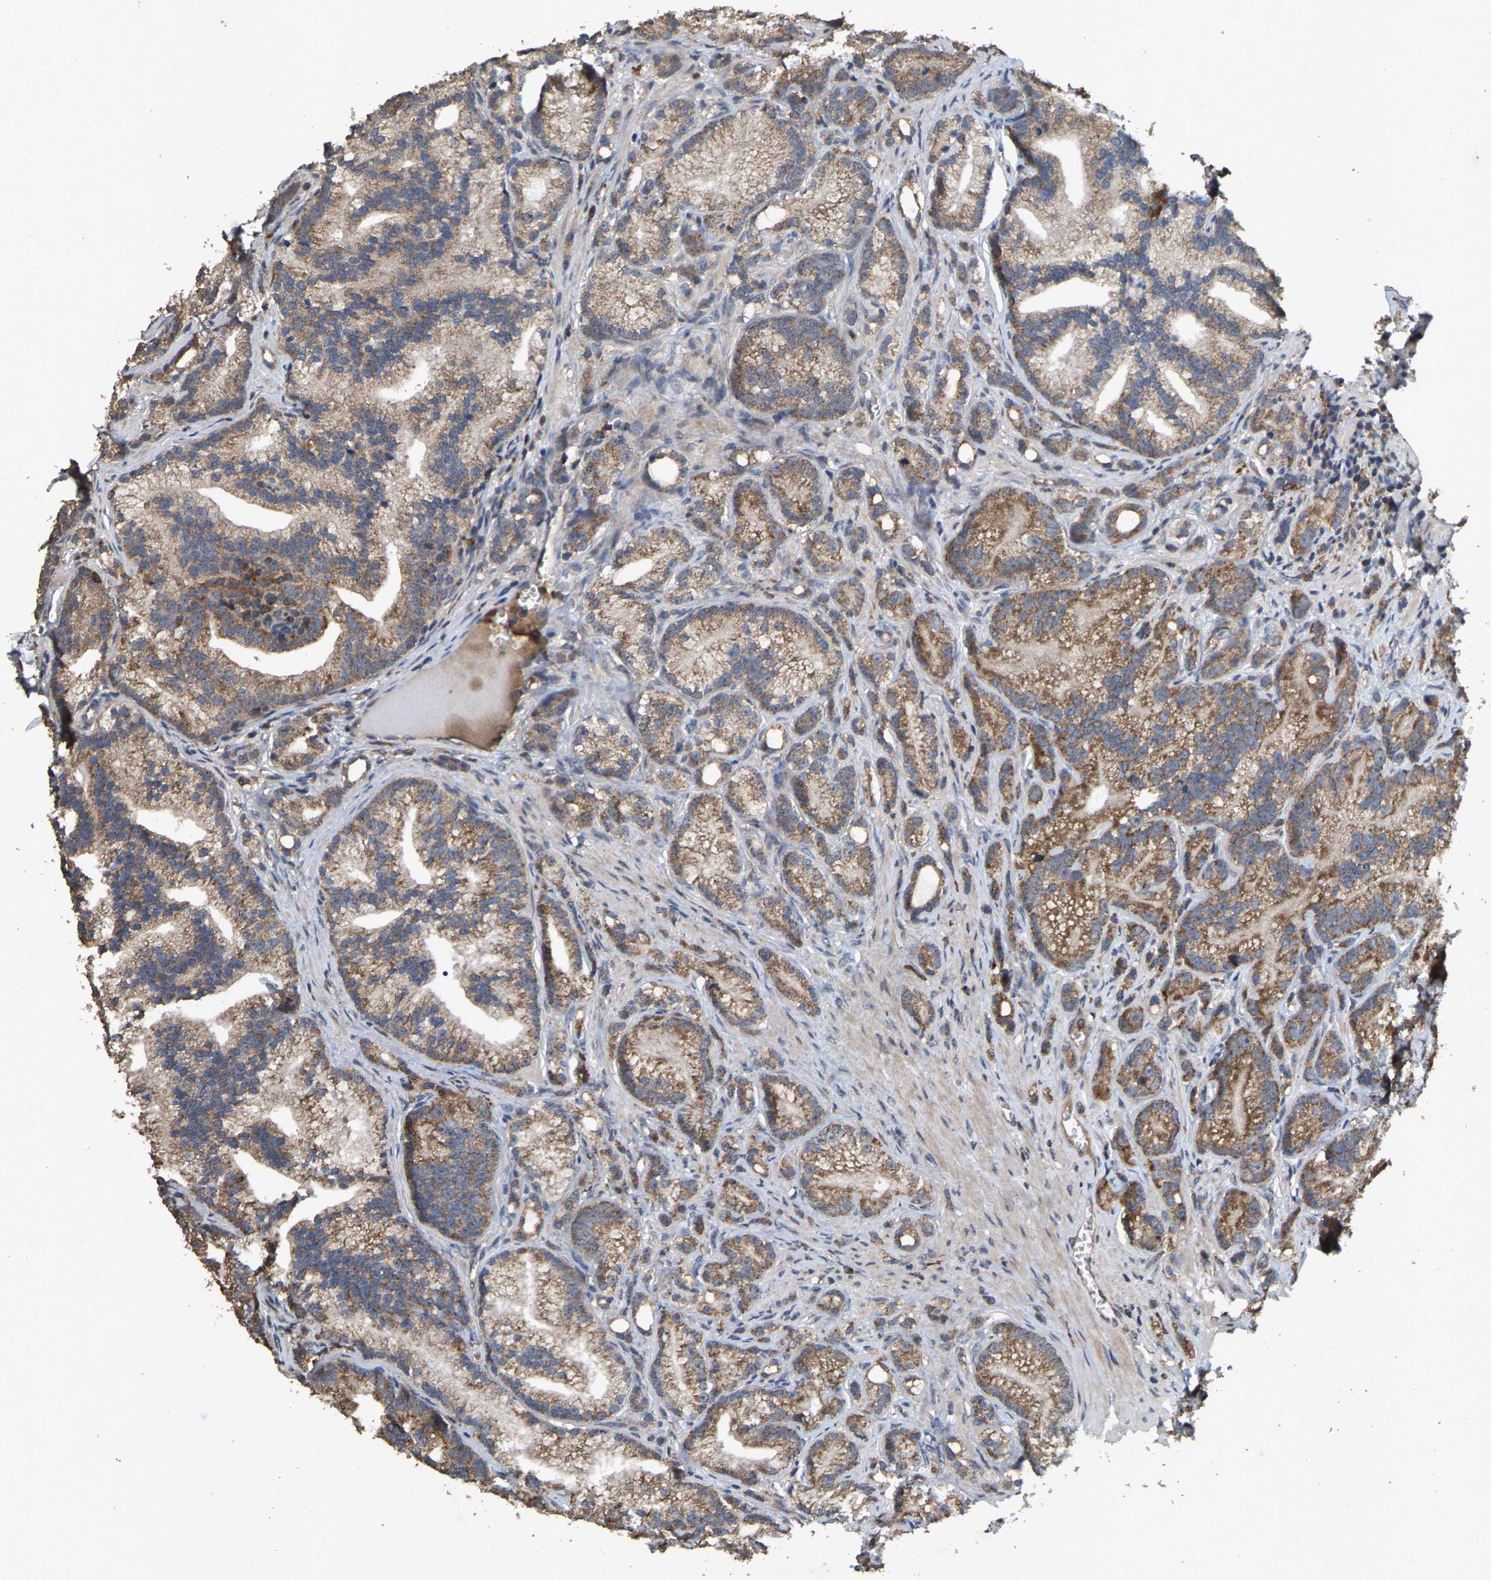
{"staining": {"intensity": "moderate", "quantity": ">75%", "location": "cytoplasmic/membranous"}, "tissue": "prostate cancer", "cell_type": "Tumor cells", "image_type": "cancer", "snomed": [{"axis": "morphology", "description": "Adenocarcinoma, Low grade"}, {"axis": "topography", "description": "Prostate"}], "caption": "High-power microscopy captured an IHC image of prostate low-grade adenocarcinoma, revealing moderate cytoplasmic/membranous positivity in about >75% of tumor cells. (DAB = brown stain, brightfield microscopy at high magnification).", "gene": "TDRKH", "patient": {"sex": "male", "age": 89}}